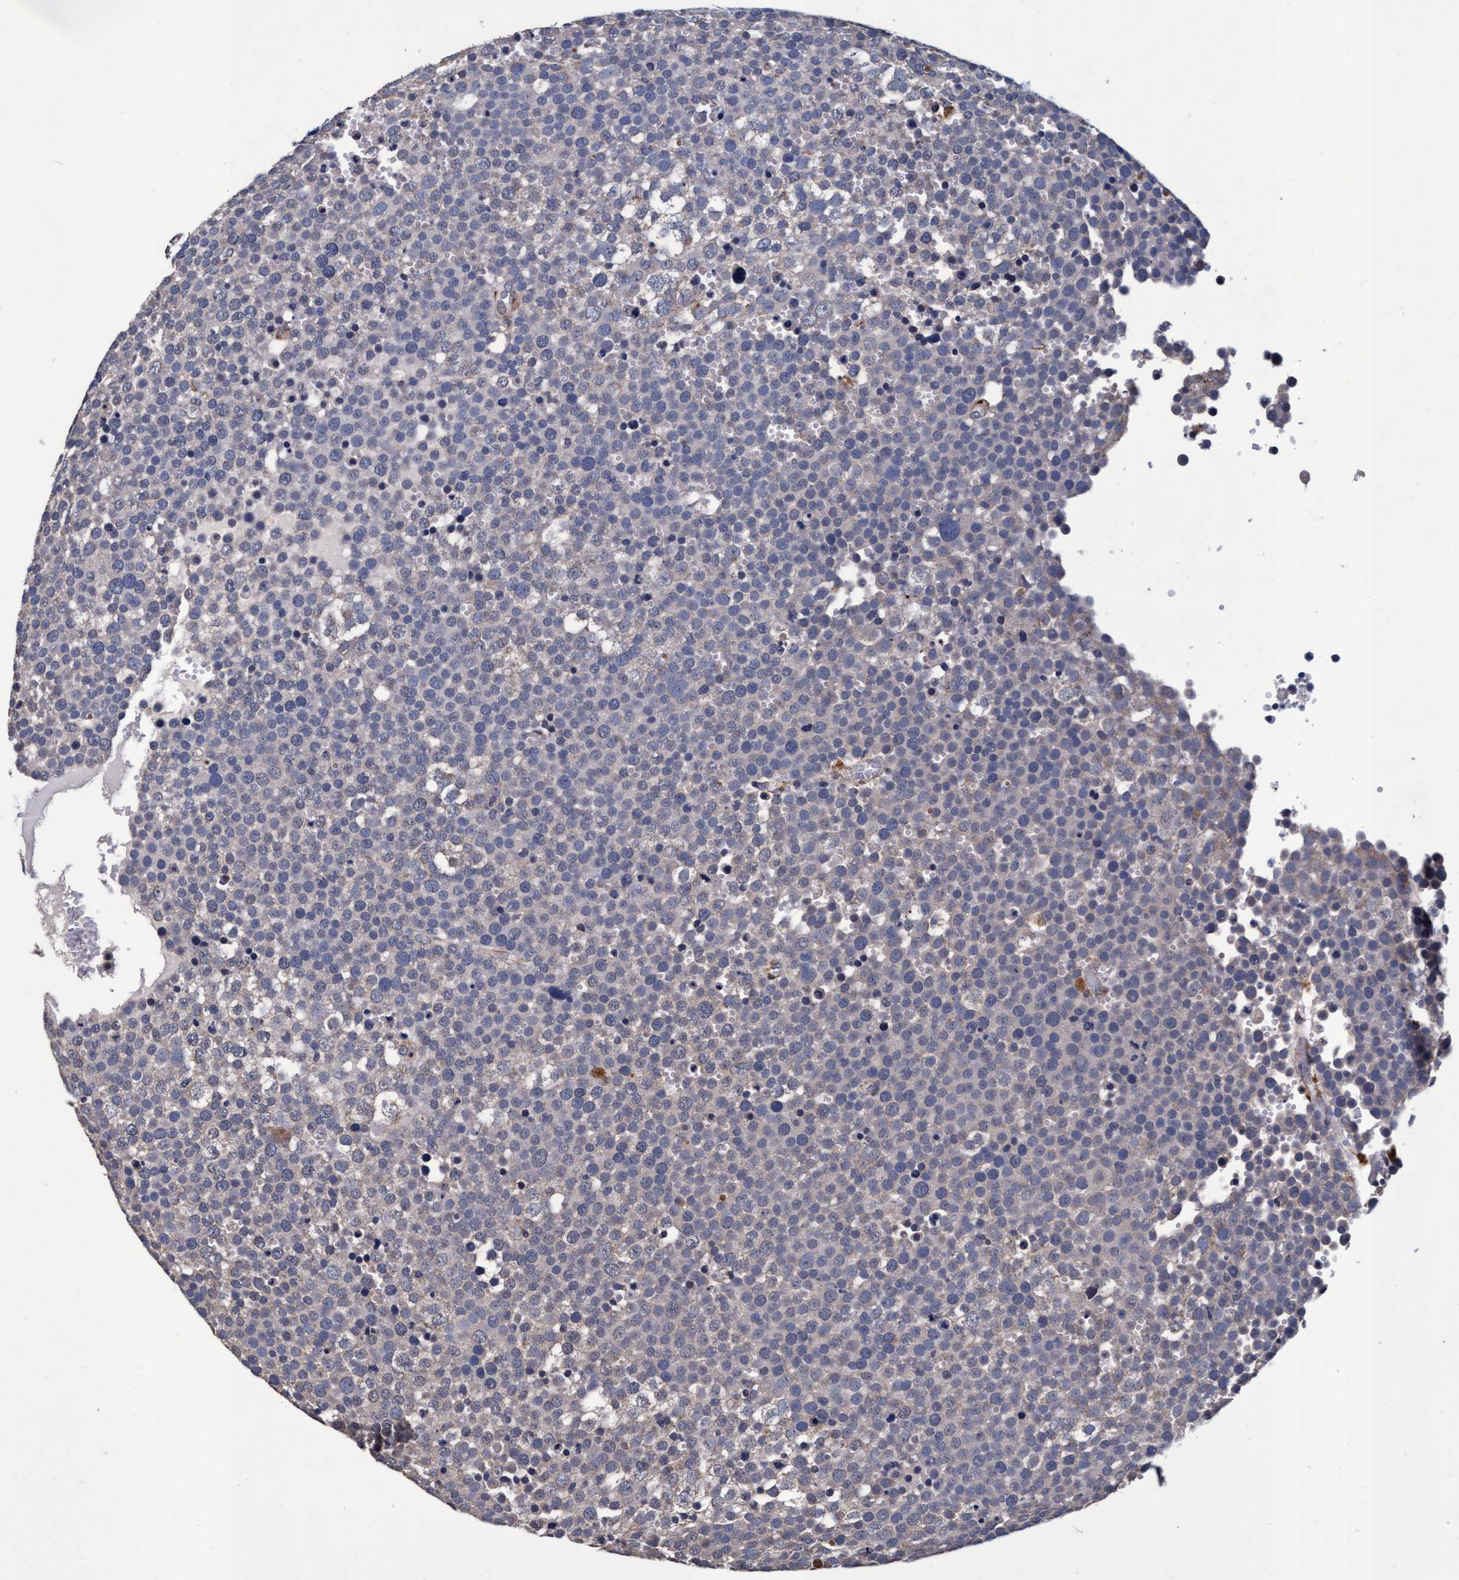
{"staining": {"intensity": "negative", "quantity": "none", "location": "none"}, "tissue": "testis cancer", "cell_type": "Tumor cells", "image_type": "cancer", "snomed": [{"axis": "morphology", "description": "Seminoma, NOS"}, {"axis": "topography", "description": "Testis"}], "caption": "Photomicrograph shows no significant protein expression in tumor cells of testis seminoma.", "gene": "CPQ", "patient": {"sex": "male", "age": 71}}